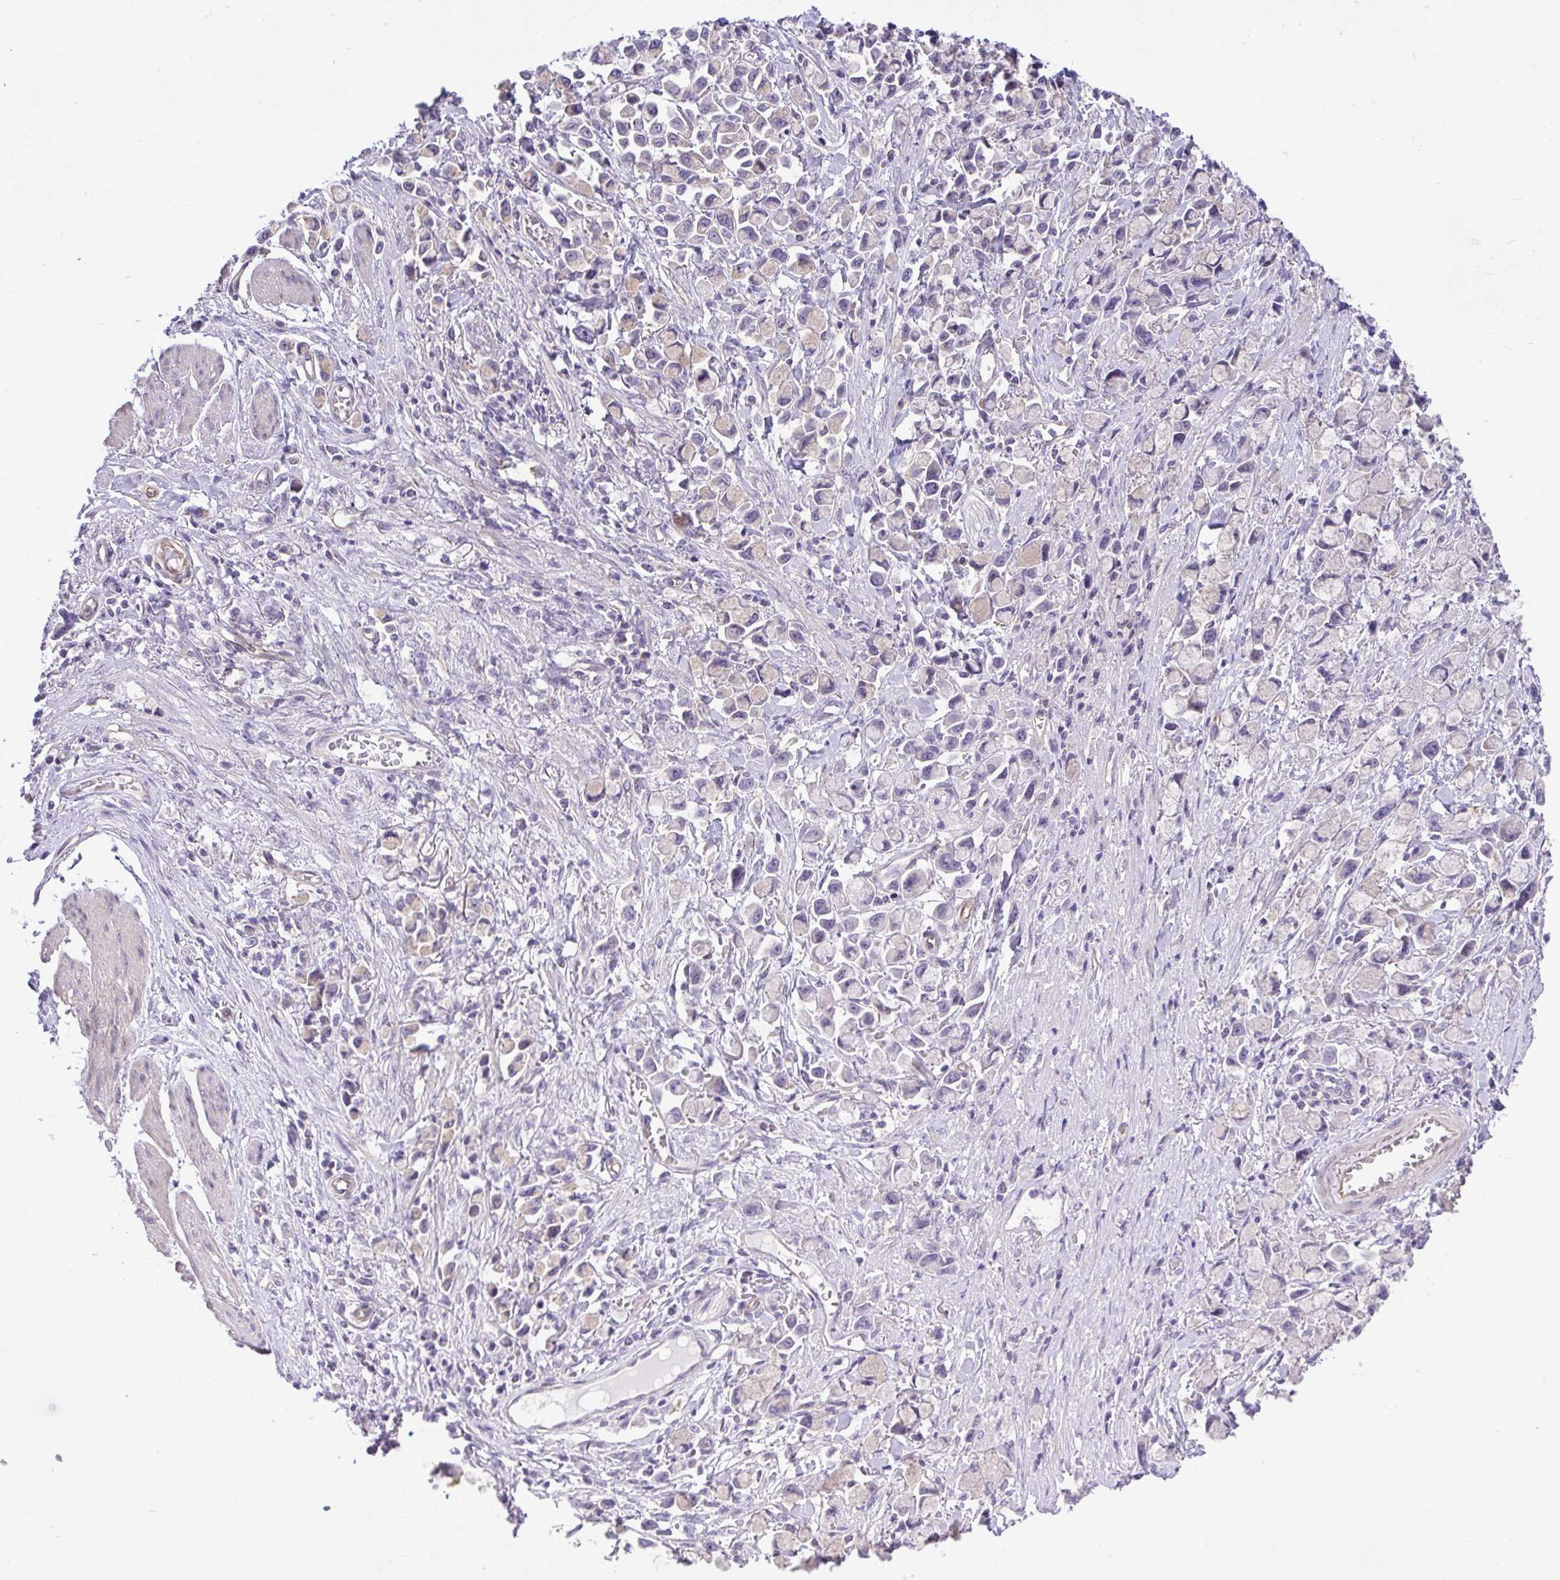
{"staining": {"intensity": "negative", "quantity": "none", "location": "none"}, "tissue": "stomach cancer", "cell_type": "Tumor cells", "image_type": "cancer", "snomed": [{"axis": "morphology", "description": "Adenocarcinoma, NOS"}, {"axis": "topography", "description": "Stomach"}], "caption": "IHC histopathology image of neoplastic tissue: stomach cancer (adenocarcinoma) stained with DAB (3,3'-diaminobenzidine) displays no significant protein expression in tumor cells.", "gene": "RHOXF1", "patient": {"sex": "female", "age": 81}}